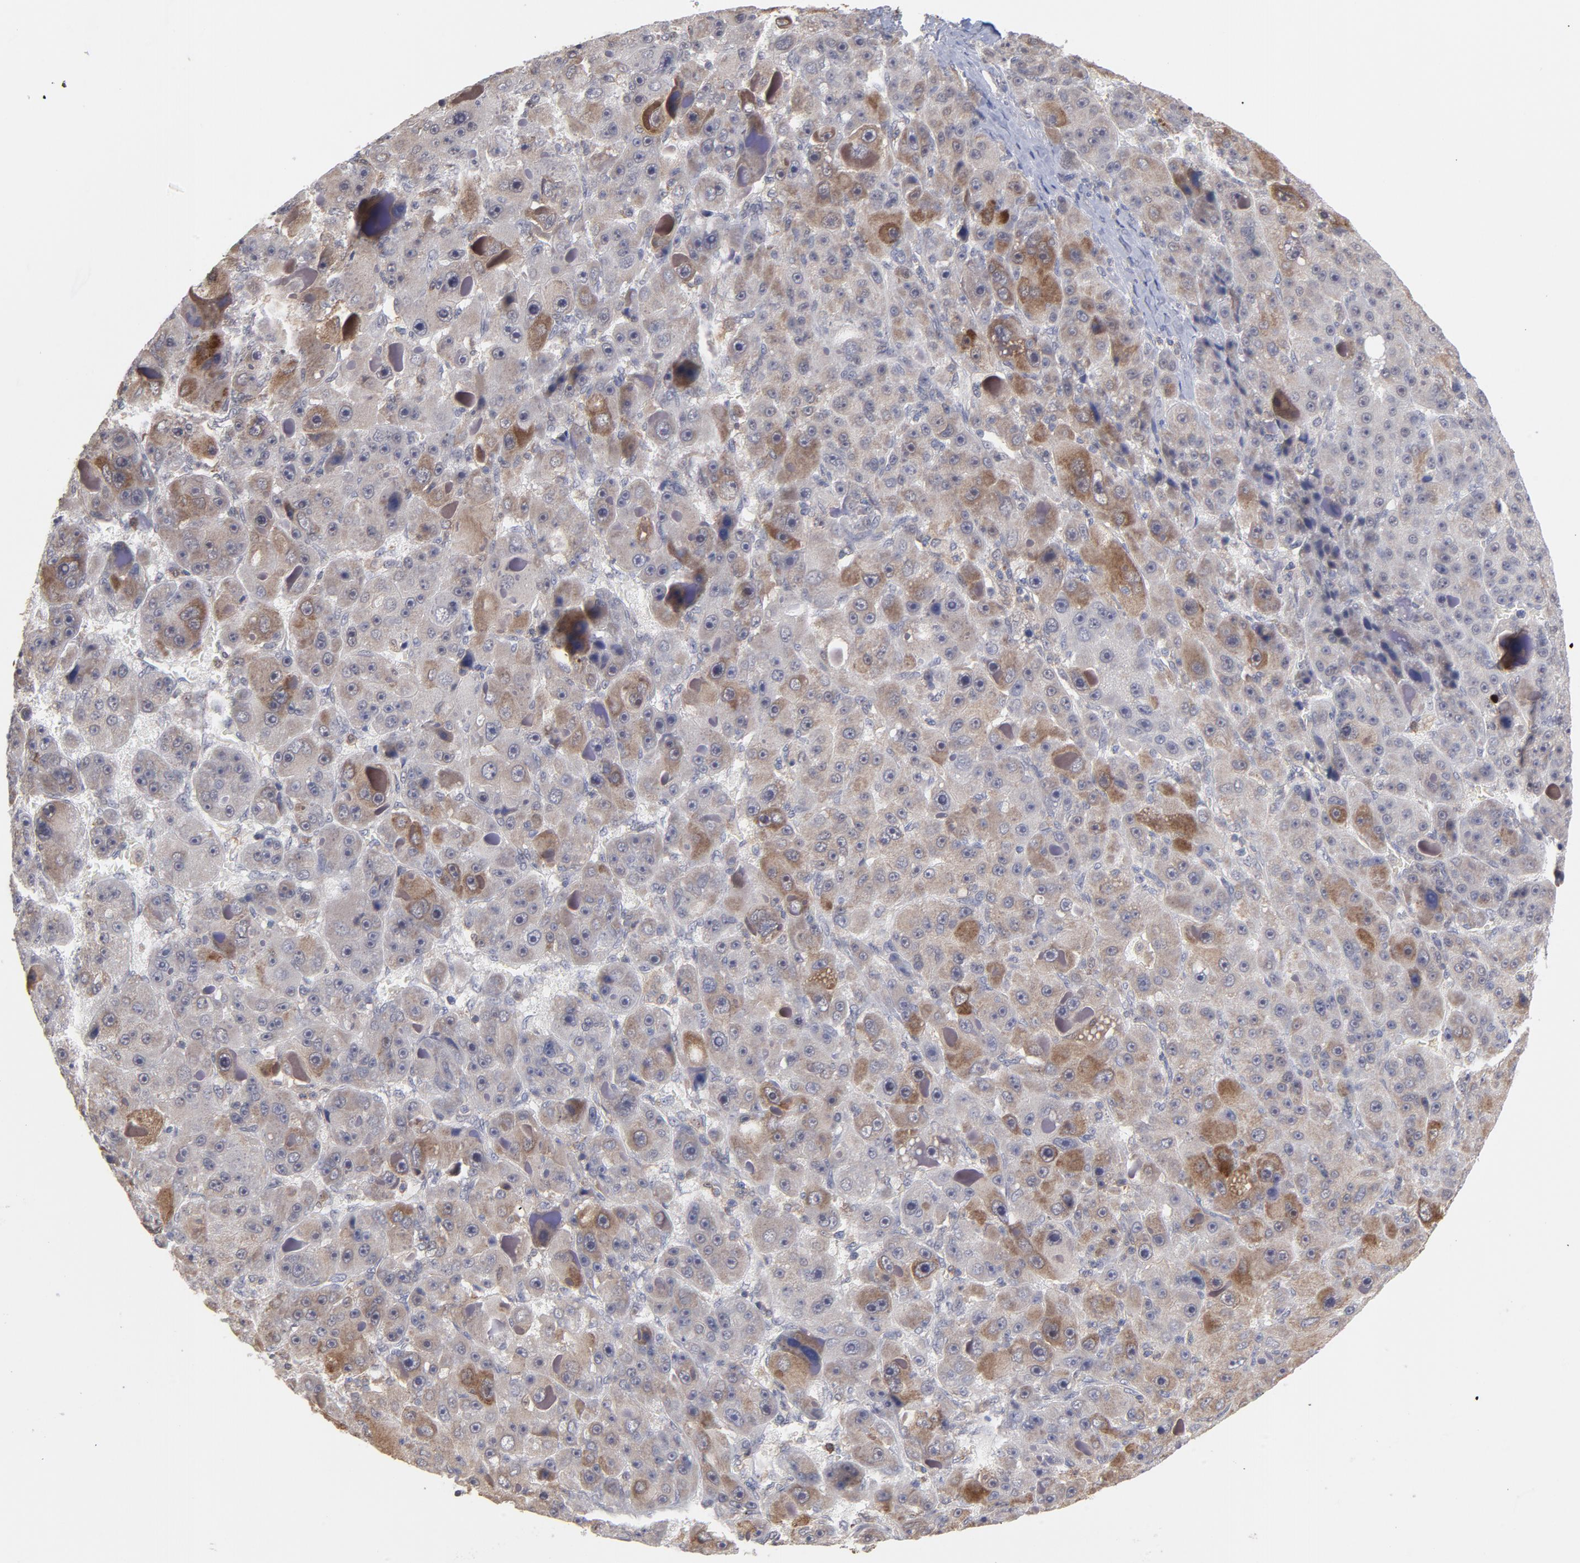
{"staining": {"intensity": "moderate", "quantity": "<25%", "location": "cytoplasmic/membranous"}, "tissue": "liver cancer", "cell_type": "Tumor cells", "image_type": "cancer", "snomed": [{"axis": "morphology", "description": "Carcinoma, Hepatocellular, NOS"}, {"axis": "topography", "description": "Liver"}], "caption": "DAB (3,3'-diaminobenzidine) immunohistochemical staining of human liver cancer shows moderate cytoplasmic/membranous protein staining in approximately <25% of tumor cells. The staining is performed using DAB brown chromogen to label protein expression. The nuclei are counter-stained blue using hematoxylin.", "gene": "OAS1", "patient": {"sex": "male", "age": 76}}